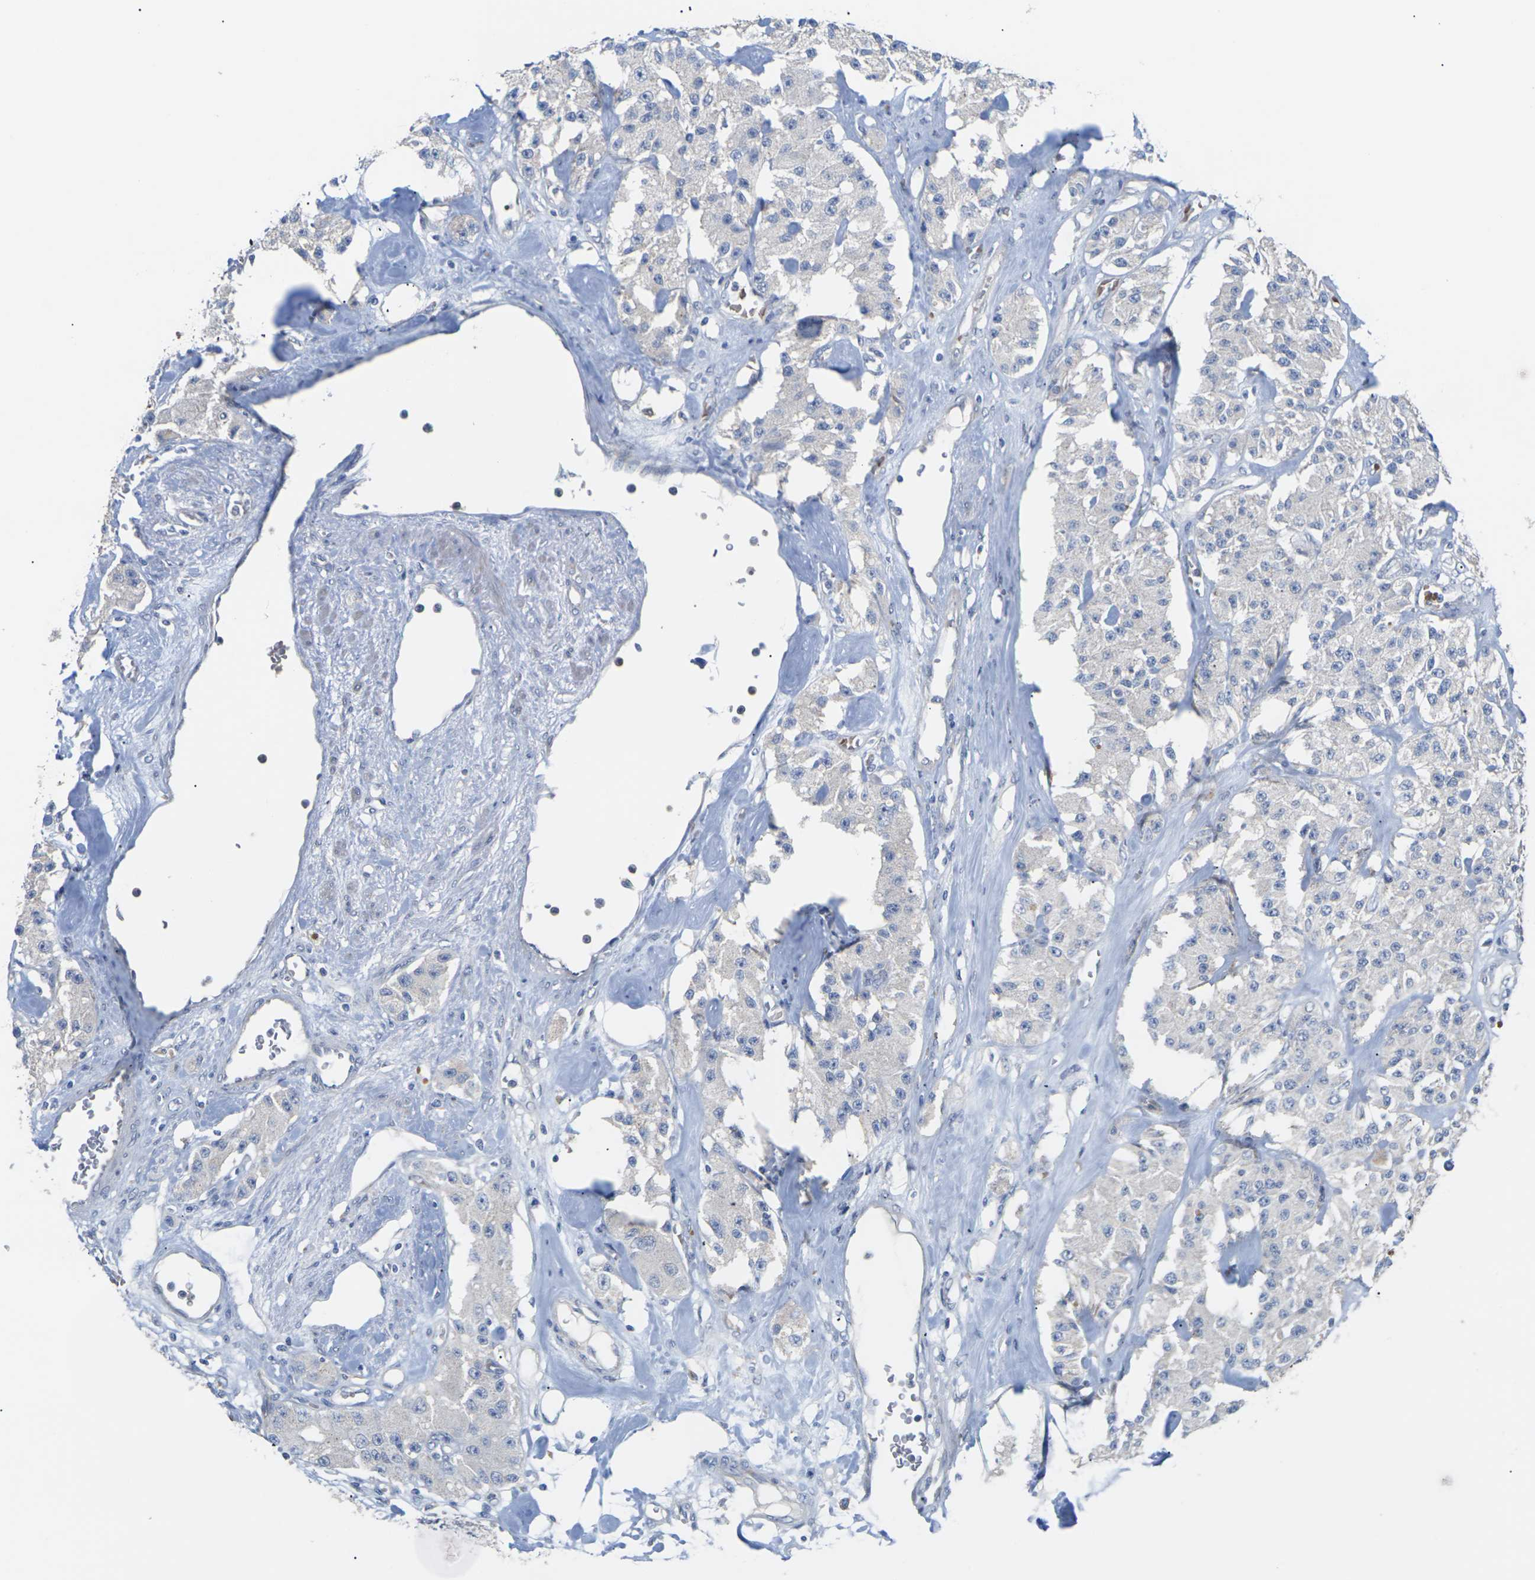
{"staining": {"intensity": "negative", "quantity": "none", "location": "none"}, "tissue": "carcinoid", "cell_type": "Tumor cells", "image_type": "cancer", "snomed": [{"axis": "morphology", "description": "Carcinoid, malignant, NOS"}, {"axis": "topography", "description": "Pancreas"}], "caption": "DAB immunohistochemical staining of carcinoid displays no significant staining in tumor cells.", "gene": "TMCO4", "patient": {"sex": "male", "age": 41}}